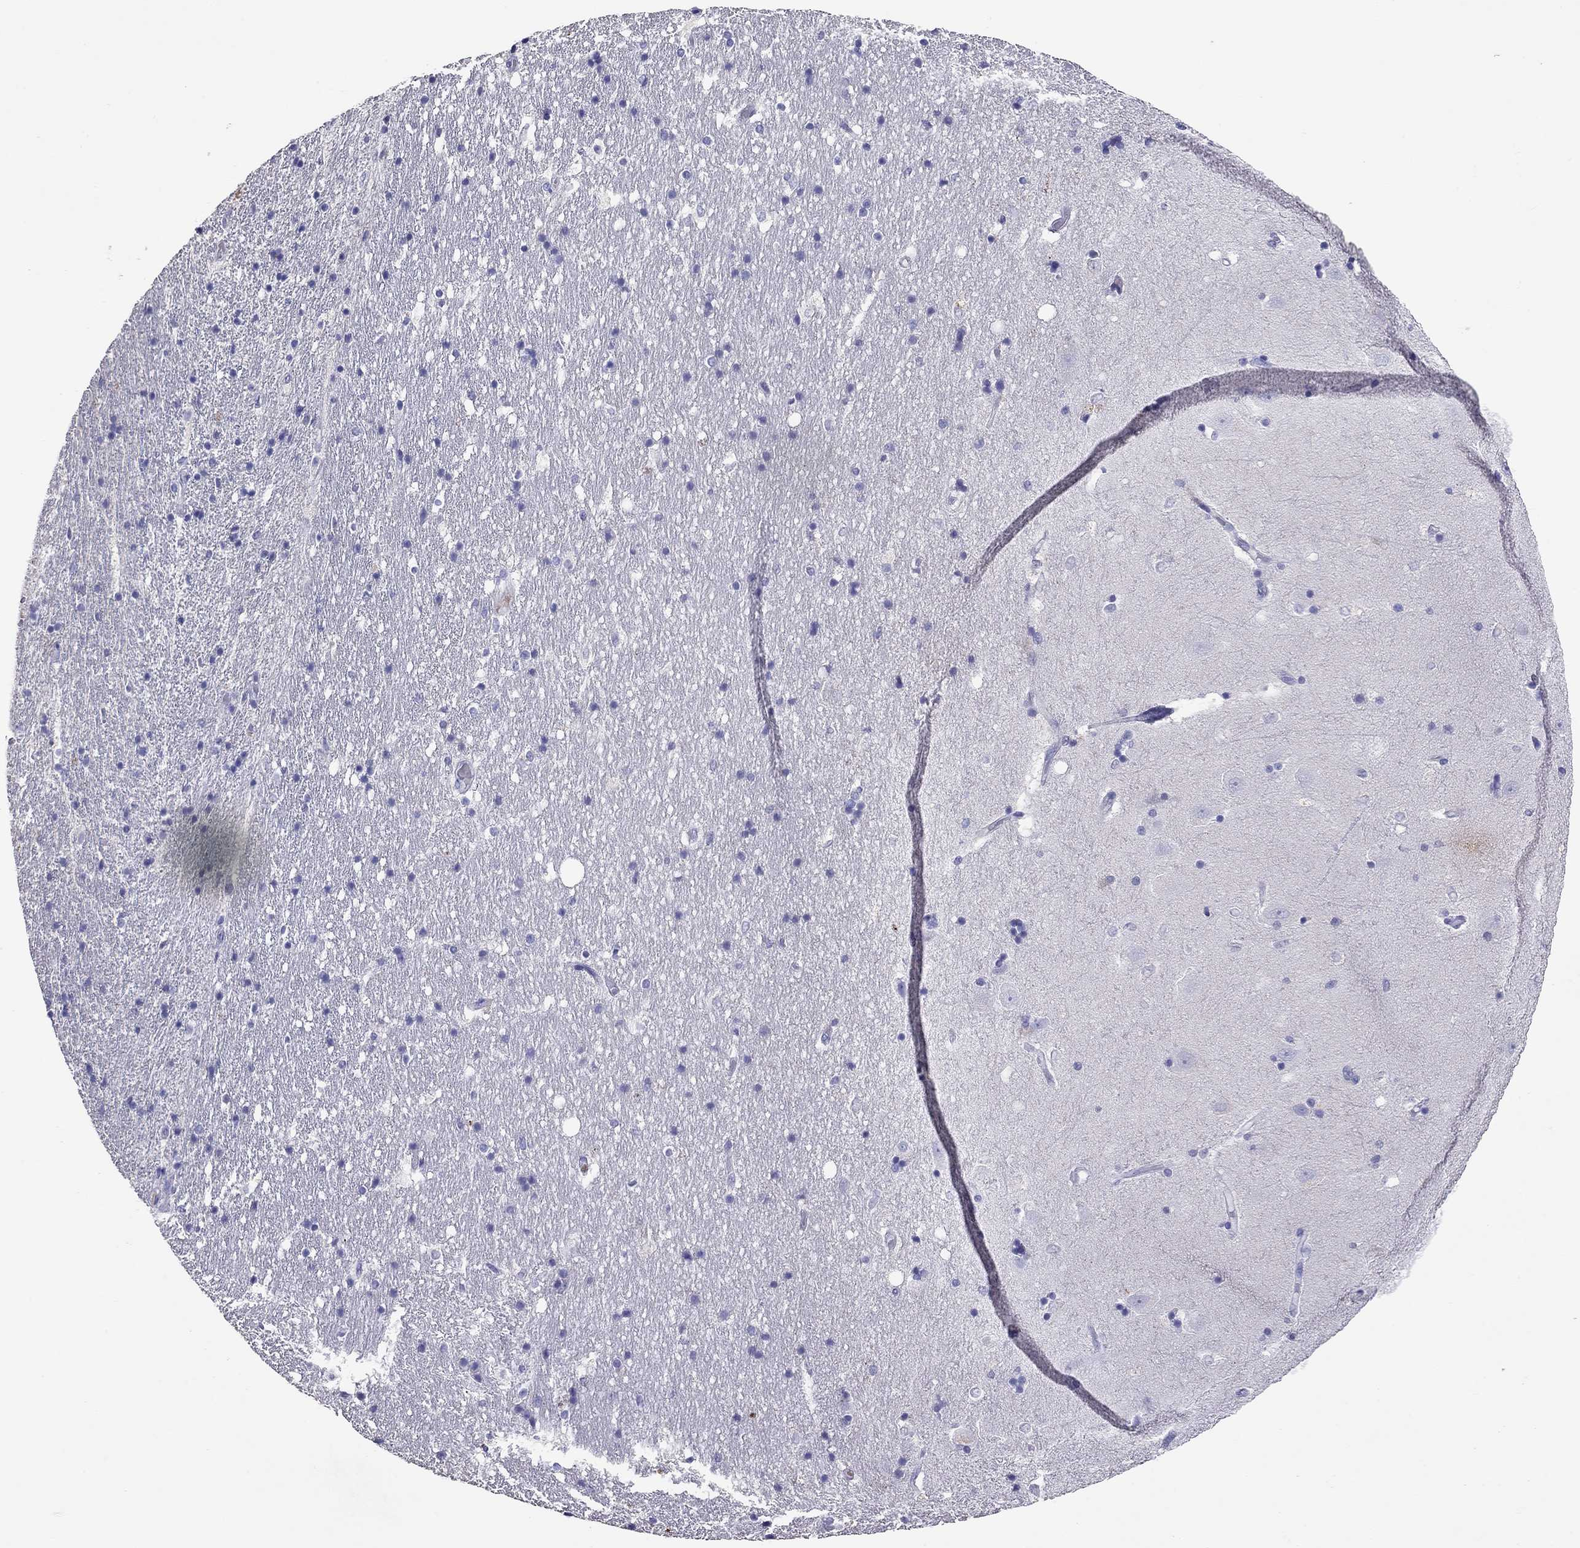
{"staining": {"intensity": "negative", "quantity": "none", "location": "none"}, "tissue": "hippocampus", "cell_type": "Glial cells", "image_type": "normal", "snomed": [{"axis": "morphology", "description": "Normal tissue, NOS"}, {"axis": "topography", "description": "Hippocampus"}], "caption": "Immunohistochemistry (IHC) of benign hippocampus displays no positivity in glial cells. (Brightfield microscopy of DAB (3,3'-diaminobenzidine) immunohistochemistry (IHC) at high magnification).", "gene": "CALHM1", "patient": {"sex": "male", "age": 49}}